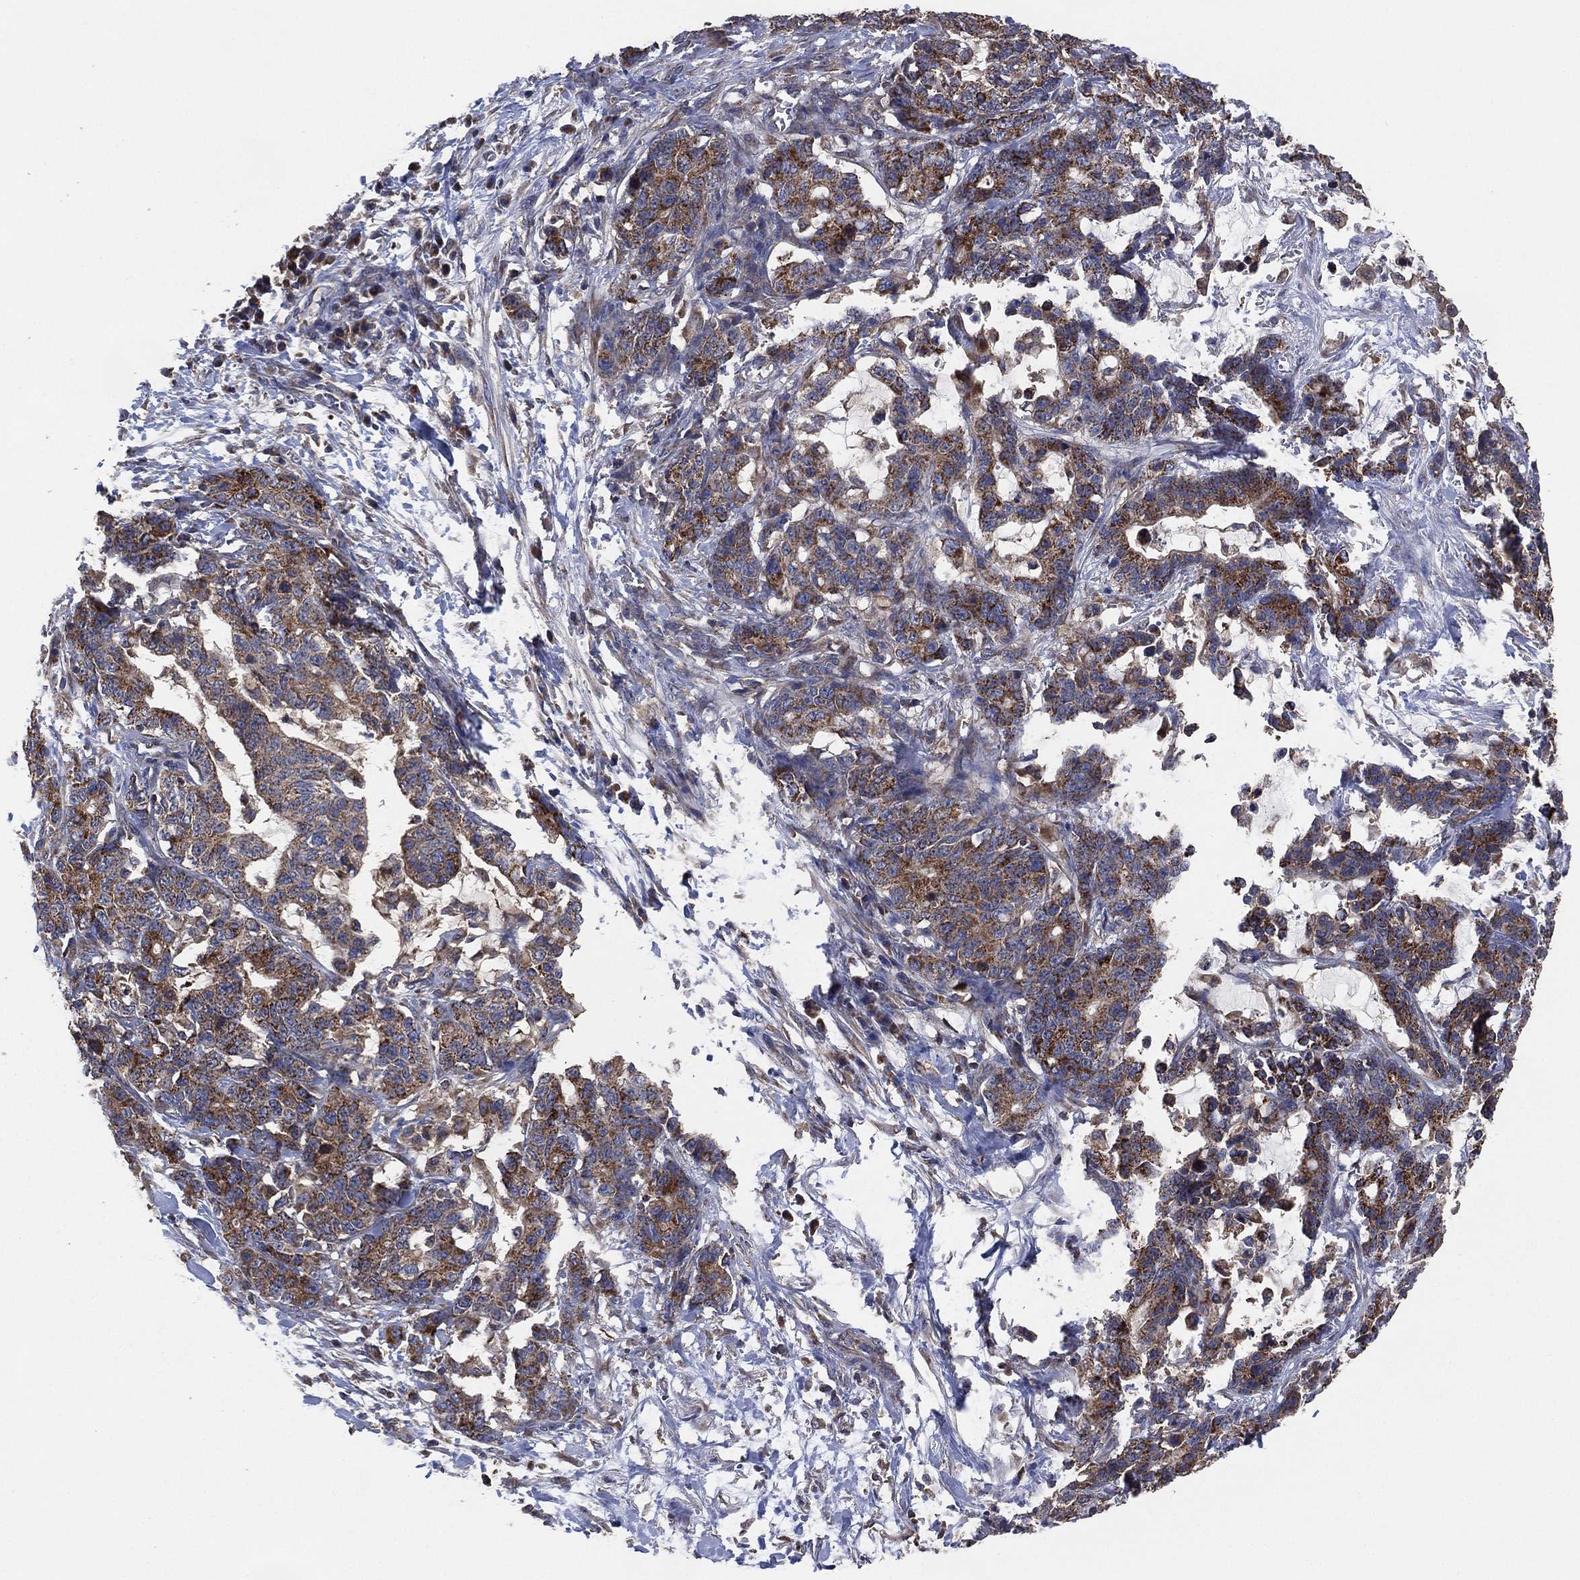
{"staining": {"intensity": "strong", "quantity": "25%-75%", "location": "cytoplasmic/membranous"}, "tissue": "stomach cancer", "cell_type": "Tumor cells", "image_type": "cancer", "snomed": [{"axis": "morphology", "description": "Normal tissue, NOS"}, {"axis": "morphology", "description": "Adenocarcinoma, NOS"}, {"axis": "topography", "description": "Stomach"}], "caption": "Brown immunohistochemical staining in stomach adenocarcinoma shows strong cytoplasmic/membranous expression in approximately 25%-75% of tumor cells.", "gene": "LIMD1", "patient": {"sex": "female", "age": 64}}